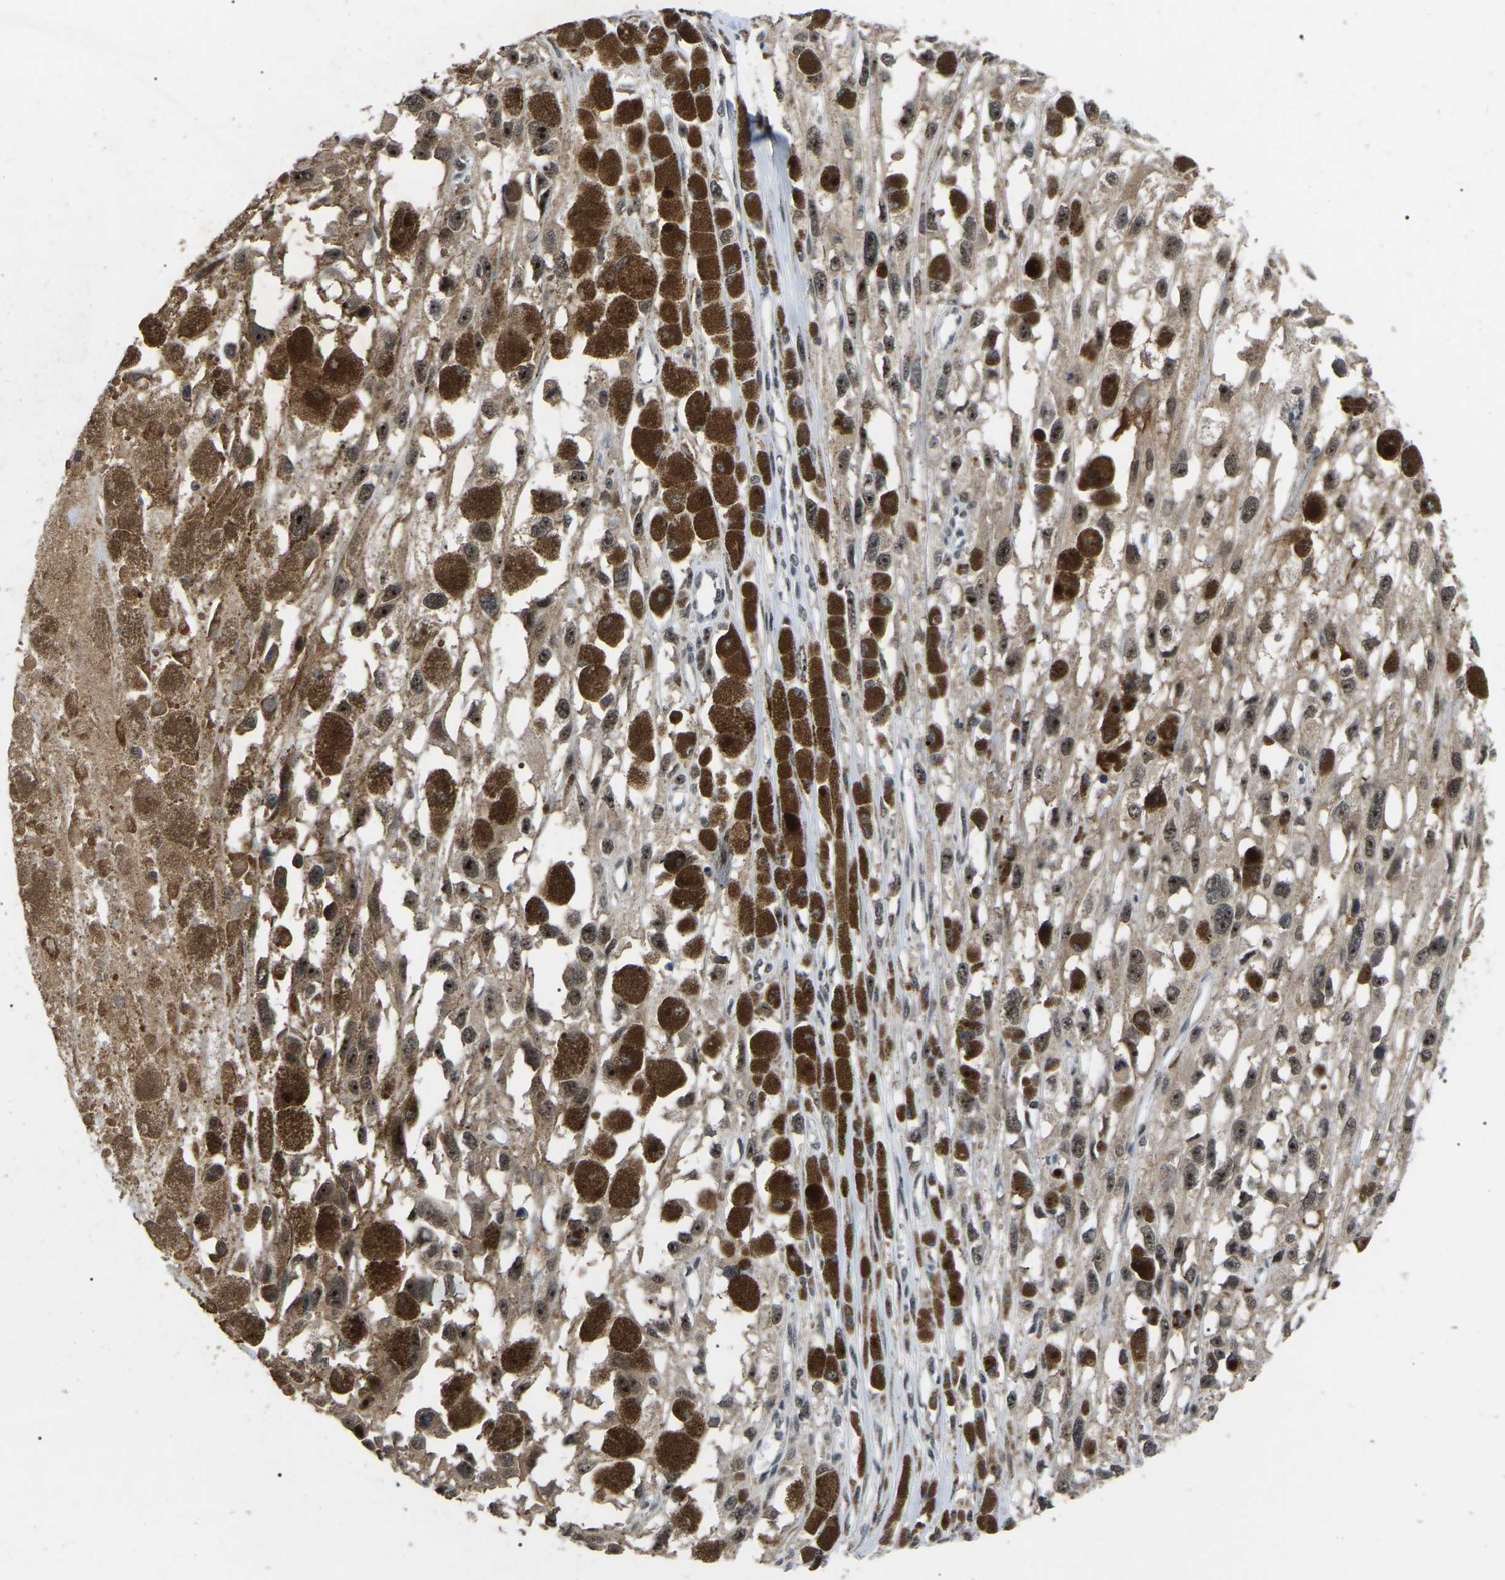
{"staining": {"intensity": "moderate", "quantity": ">75%", "location": "nuclear"}, "tissue": "melanoma", "cell_type": "Tumor cells", "image_type": "cancer", "snomed": [{"axis": "morphology", "description": "Malignant melanoma, Metastatic site"}, {"axis": "topography", "description": "Lymph node"}], "caption": "This histopathology image displays immunohistochemistry (IHC) staining of human melanoma, with medium moderate nuclear positivity in about >75% of tumor cells.", "gene": "PPM1E", "patient": {"sex": "male", "age": 59}}